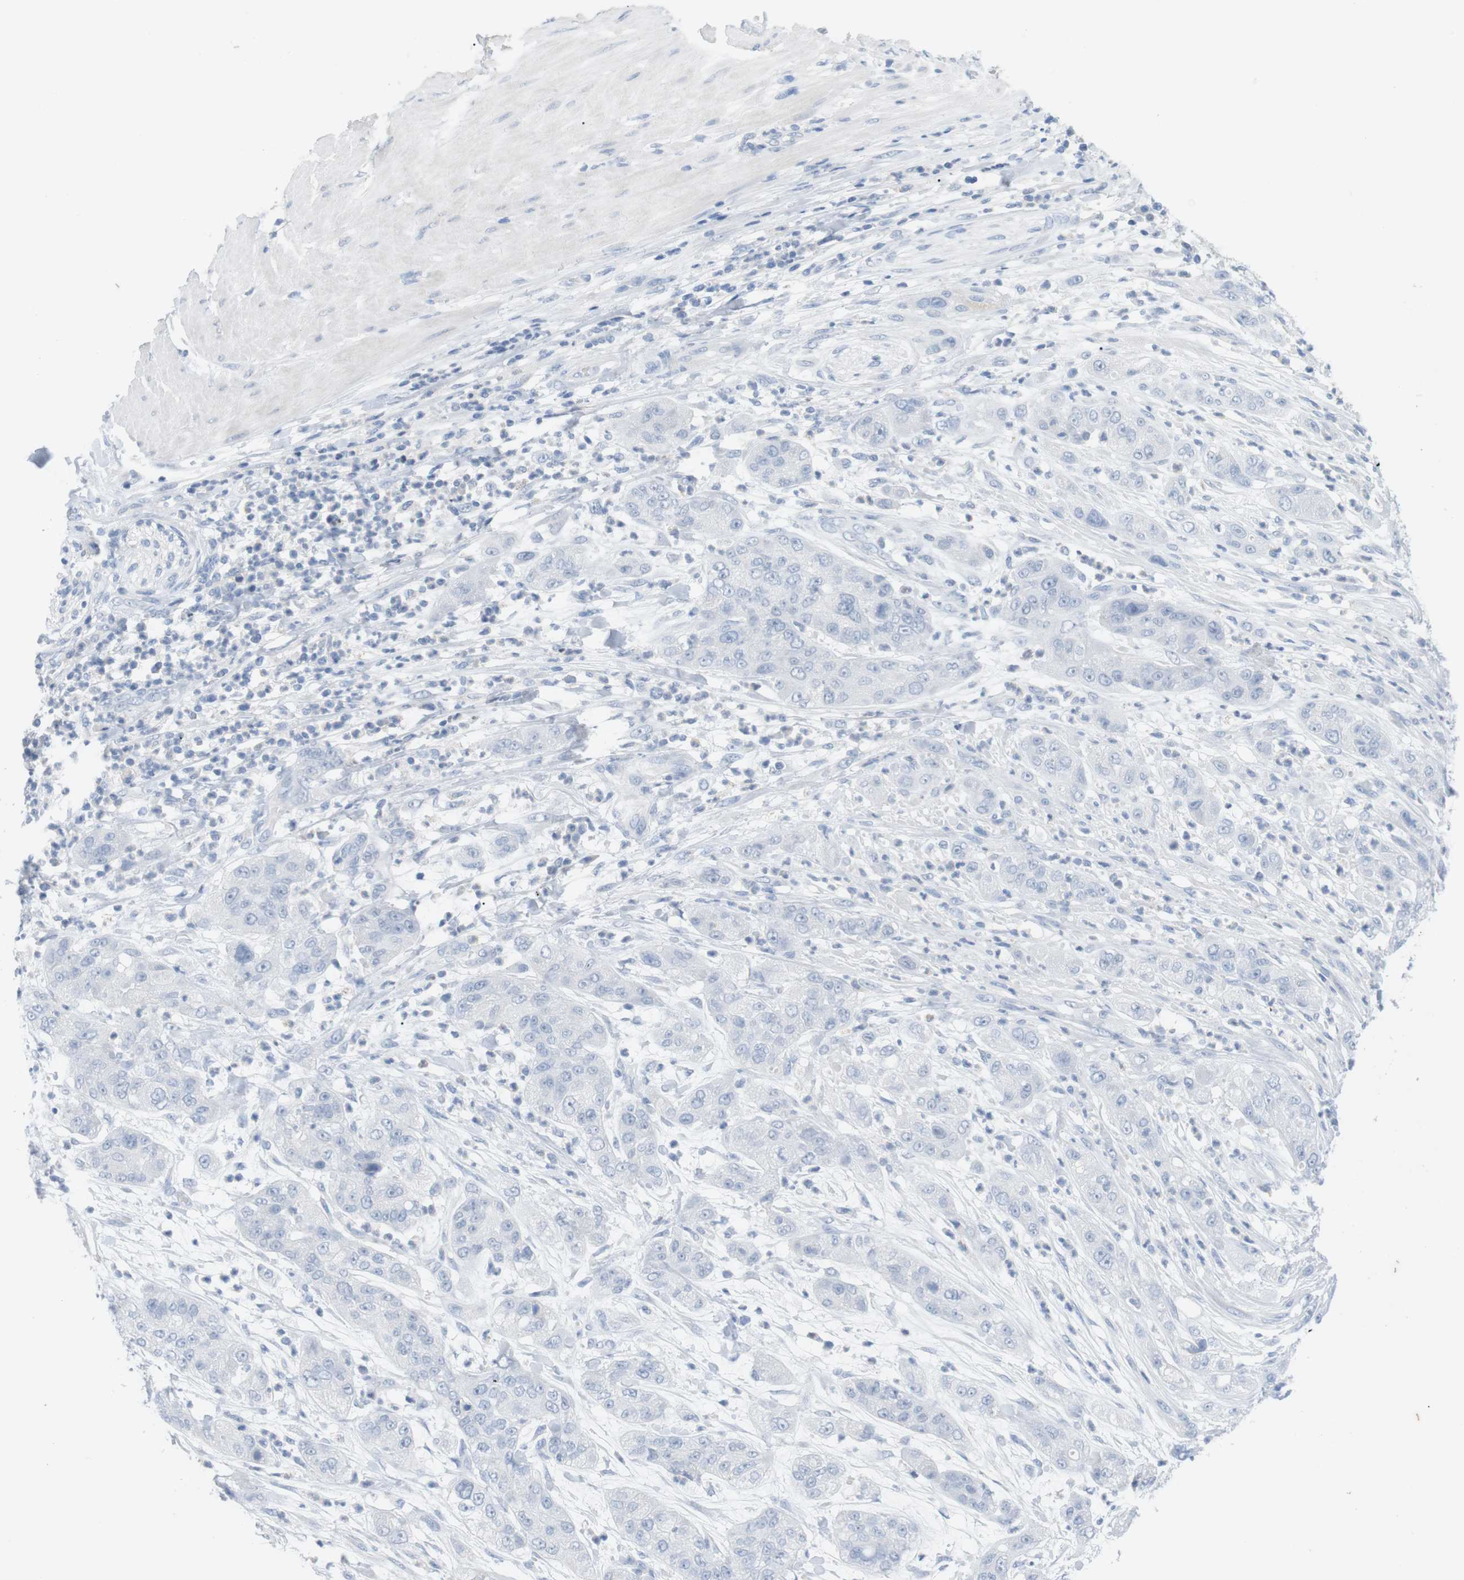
{"staining": {"intensity": "negative", "quantity": "none", "location": "none"}, "tissue": "pancreatic cancer", "cell_type": "Tumor cells", "image_type": "cancer", "snomed": [{"axis": "morphology", "description": "Adenocarcinoma, NOS"}, {"axis": "topography", "description": "Pancreas"}], "caption": "Protein analysis of adenocarcinoma (pancreatic) reveals no significant expression in tumor cells.", "gene": "HBG2", "patient": {"sex": "female", "age": 78}}